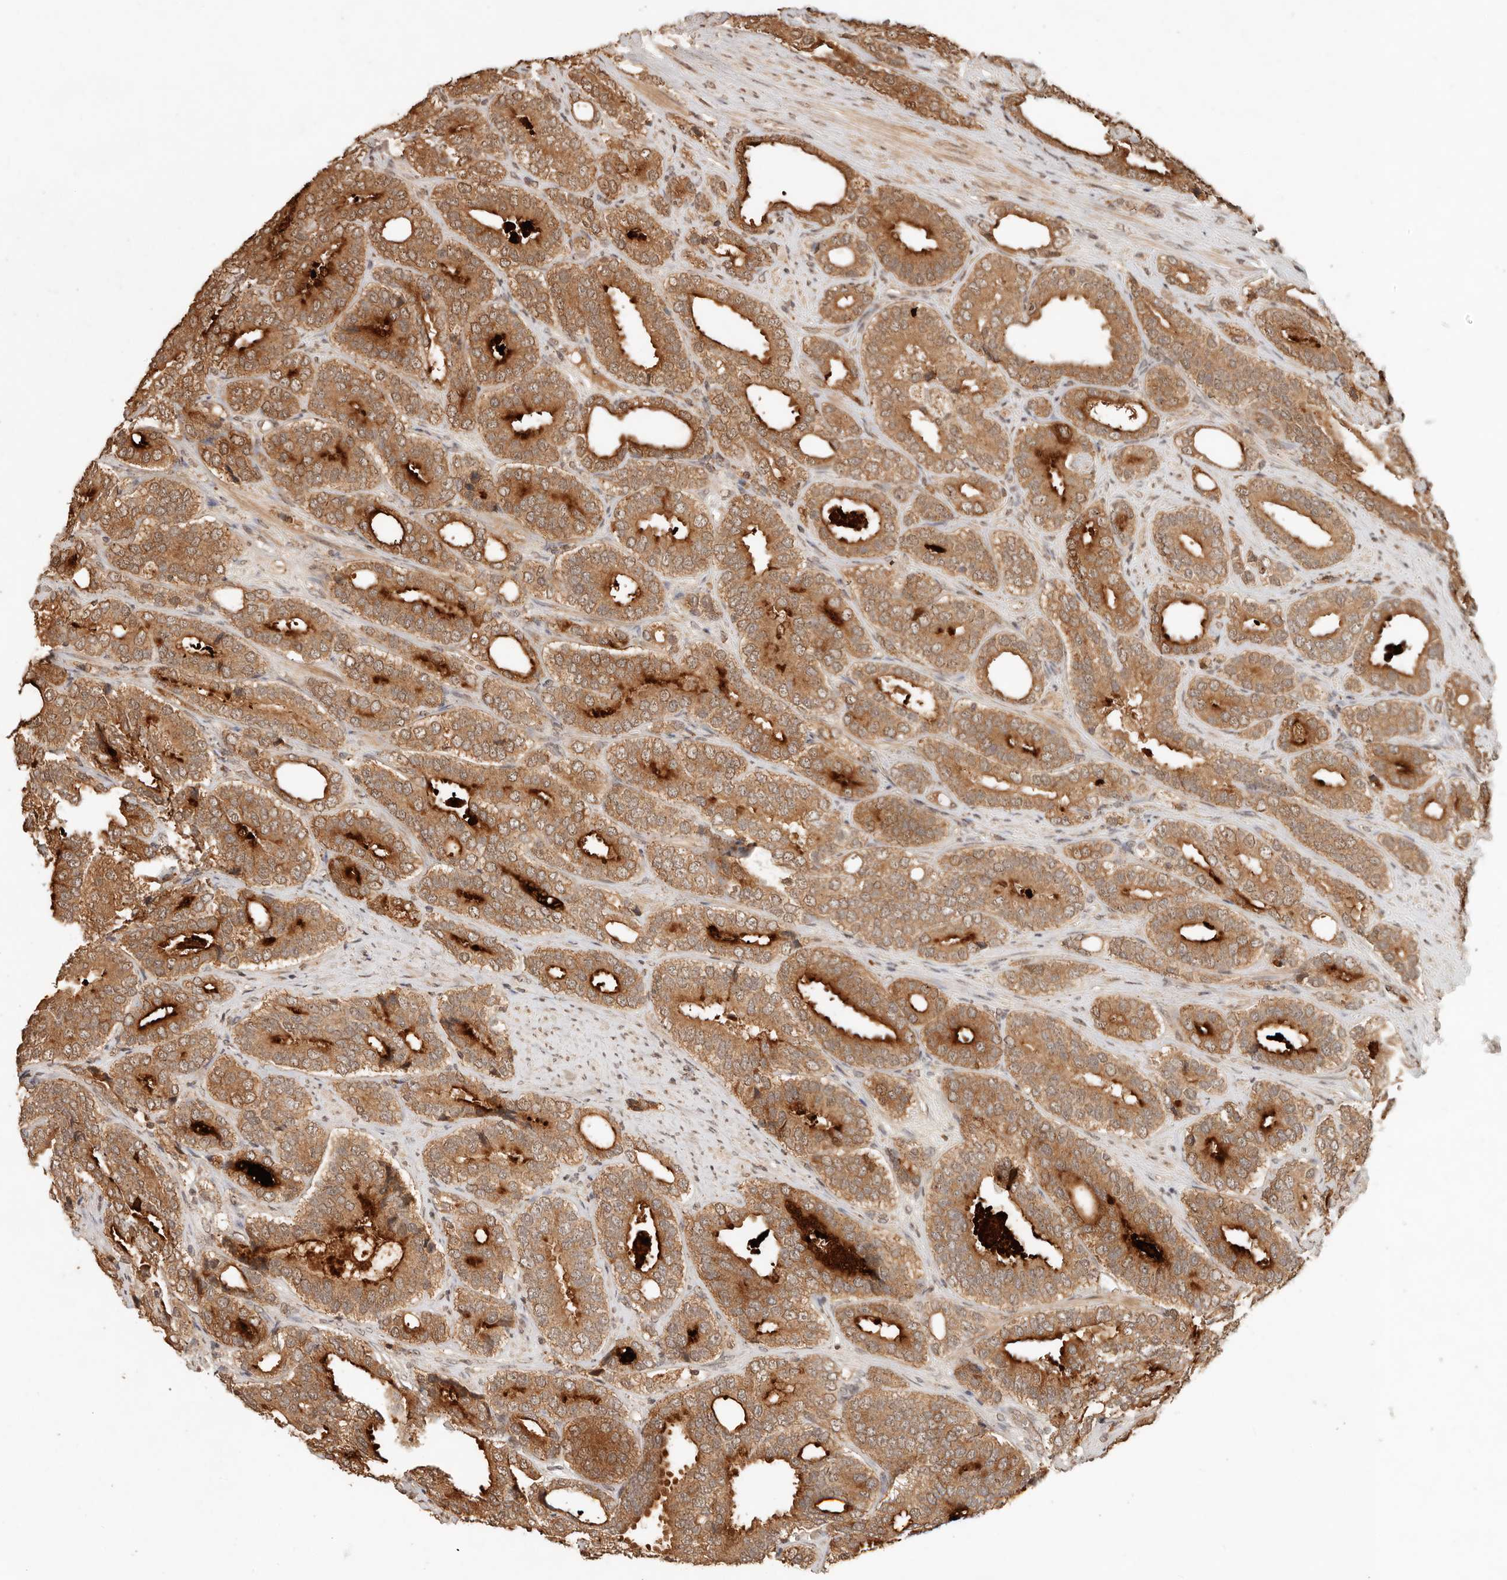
{"staining": {"intensity": "moderate", "quantity": ">75%", "location": "cytoplasmic/membranous"}, "tissue": "prostate cancer", "cell_type": "Tumor cells", "image_type": "cancer", "snomed": [{"axis": "morphology", "description": "Adenocarcinoma, High grade"}, {"axis": "topography", "description": "Prostate"}], "caption": "Prostate cancer tissue demonstrates moderate cytoplasmic/membranous expression in about >75% of tumor cells", "gene": "LMO4", "patient": {"sex": "male", "age": 56}}